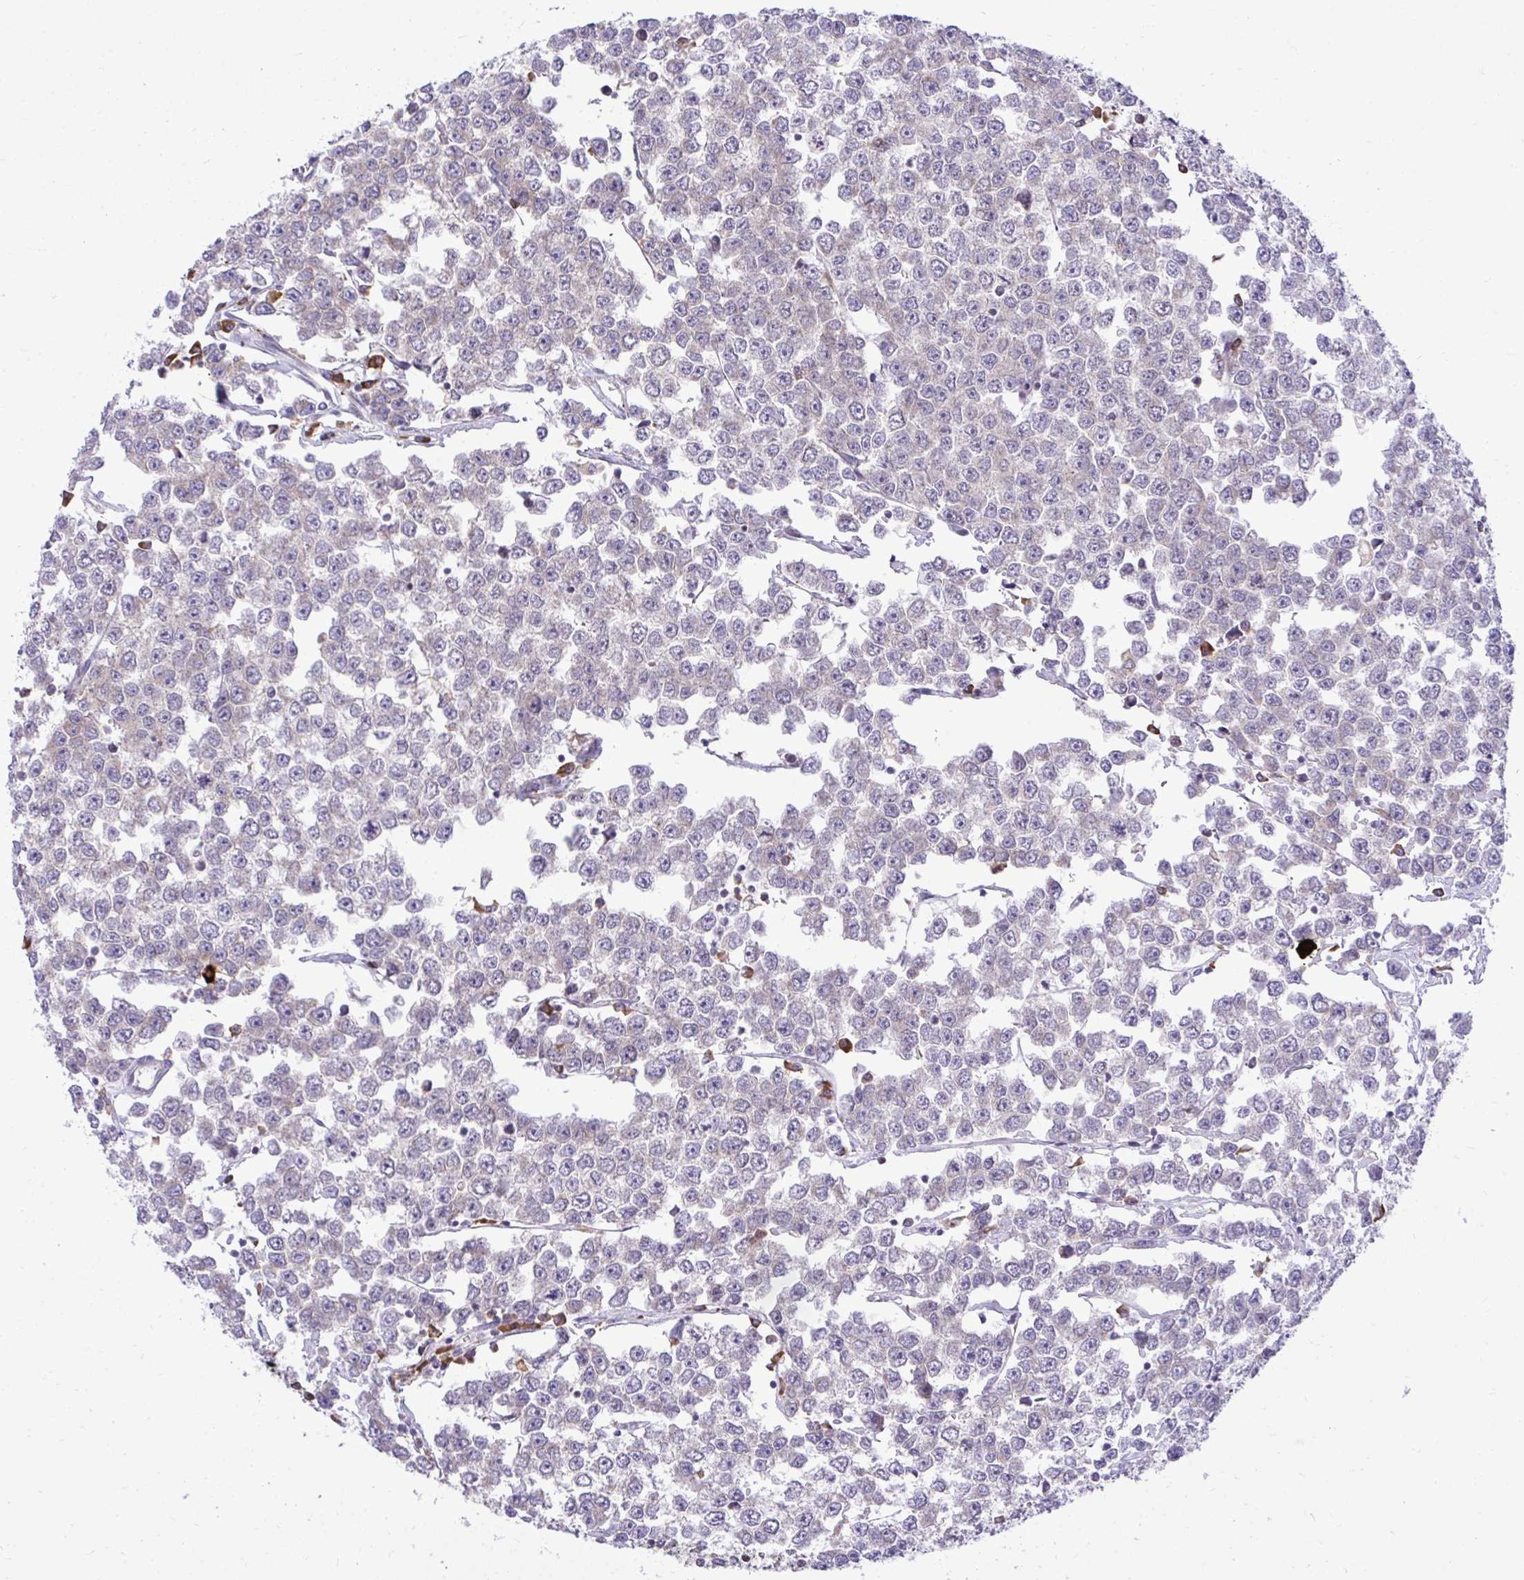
{"staining": {"intensity": "negative", "quantity": "none", "location": "none"}, "tissue": "testis cancer", "cell_type": "Tumor cells", "image_type": "cancer", "snomed": [{"axis": "morphology", "description": "Seminoma, NOS"}, {"axis": "morphology", "description": "Carcinoma, Embryonal, NOS"}, {"axis": "topography", "description": "Testis"}], "caption": "Immunohistochemistry (IHC) micrograph of neoplastic tissue: testis cancer (embryonal carcinoma) stained with DAB reveals no significant protein staining in tumor cells. (DAB IHC, high magnification).", "gene": "METTL9", "patient": {"sex": "male", "age": 52}}